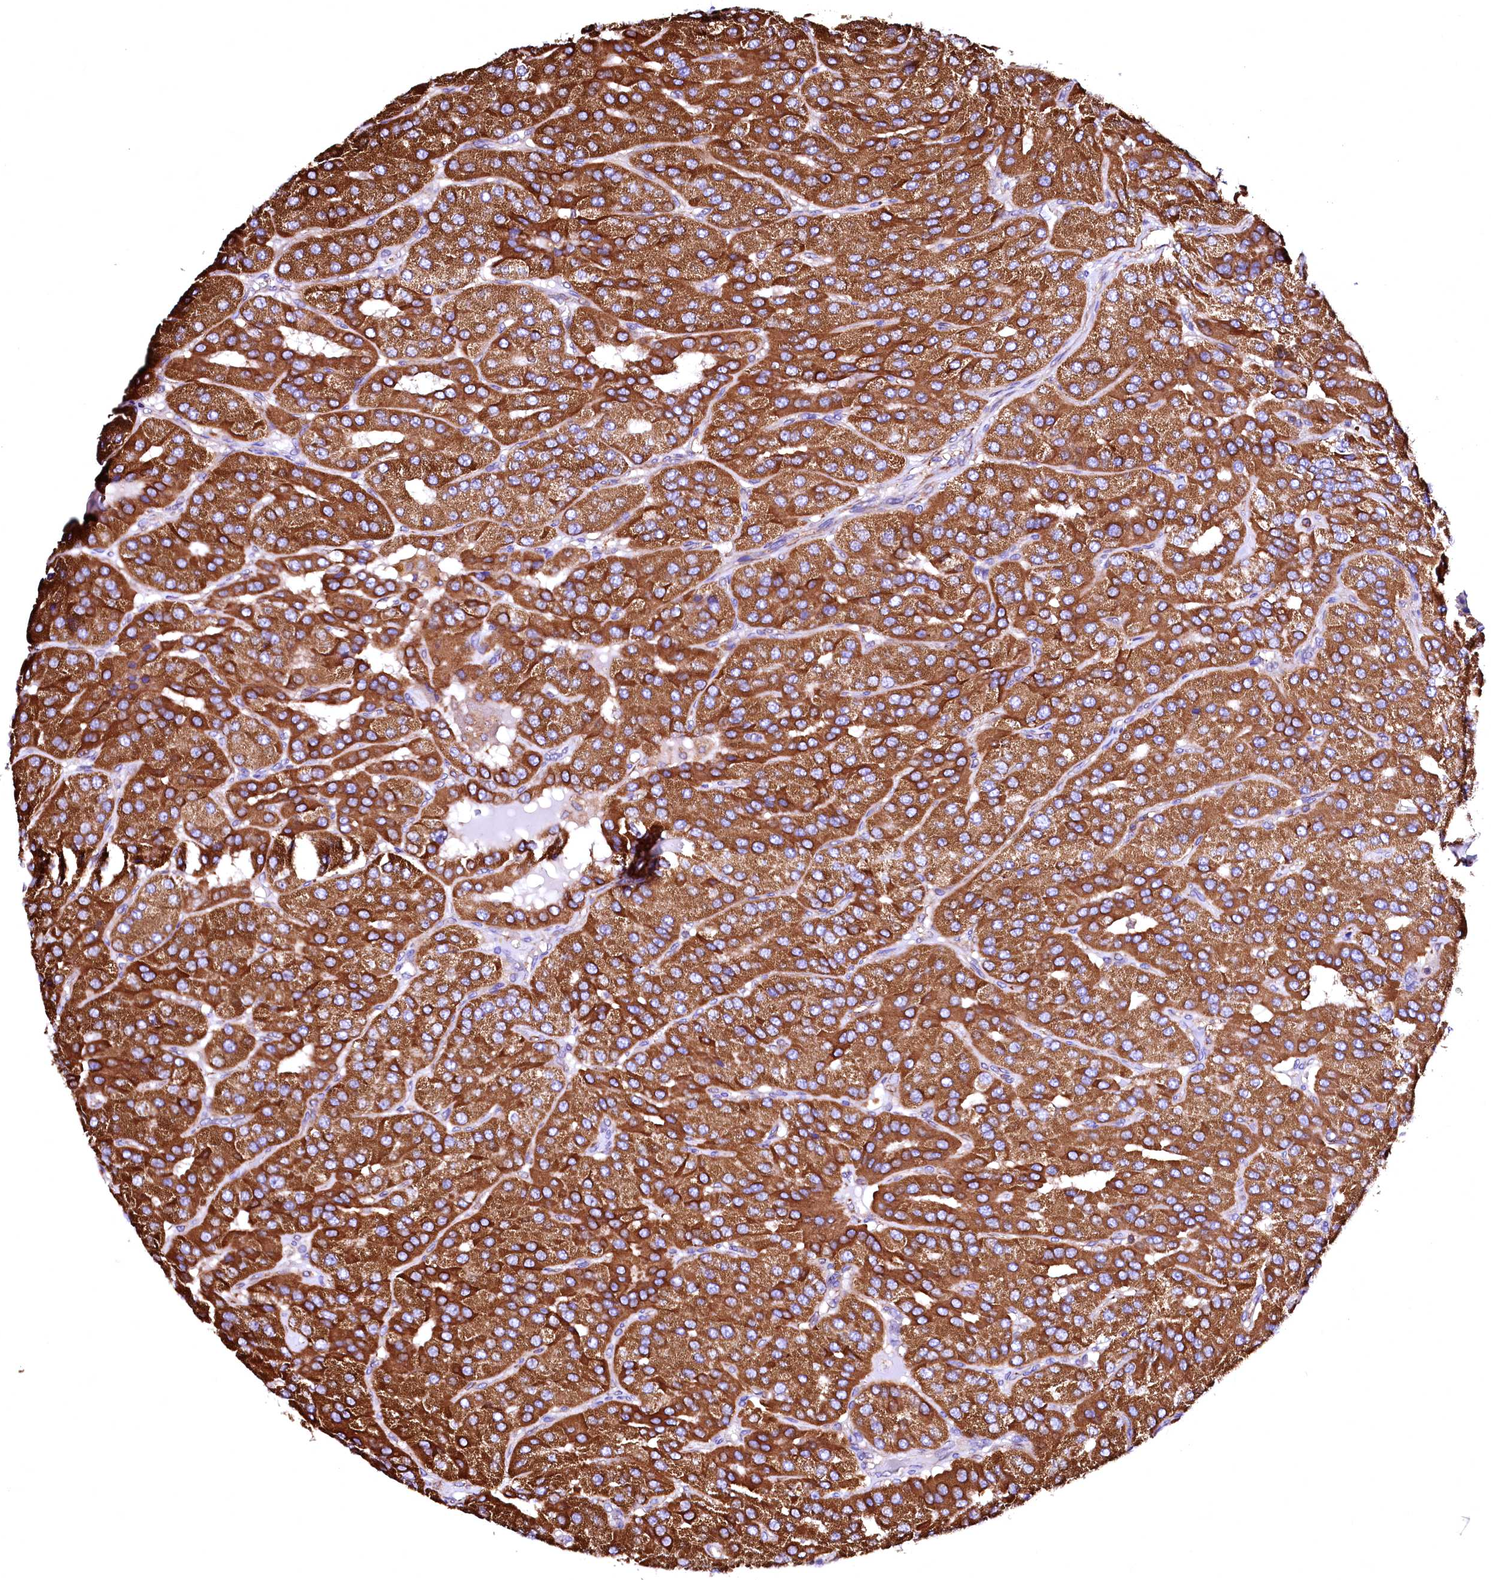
{"staining": {"intensity": "strong", "quantity": ">75%", "location": "cytoplasmic/membranous"}, "tissue": "parathyroid gland", "cell_type": "Glandular cells", "image_type": "normal", "snomed": [{"axis": "morphology", "description": "Normal tissue, NOS"}, {"axis": "morphology", "description": "Adenoma, NOS"}, {"axis": "topography", "description": "Parathyroid gland"}], "caption": "Unremarkable parathyroid gland exhibits strong cytoplasmic/membranous positivity in approximately >75% of glandular cells Nuclei are stained in blue..", "gene": "GPR176", "patient": {"sex": "female", "age": 86}}